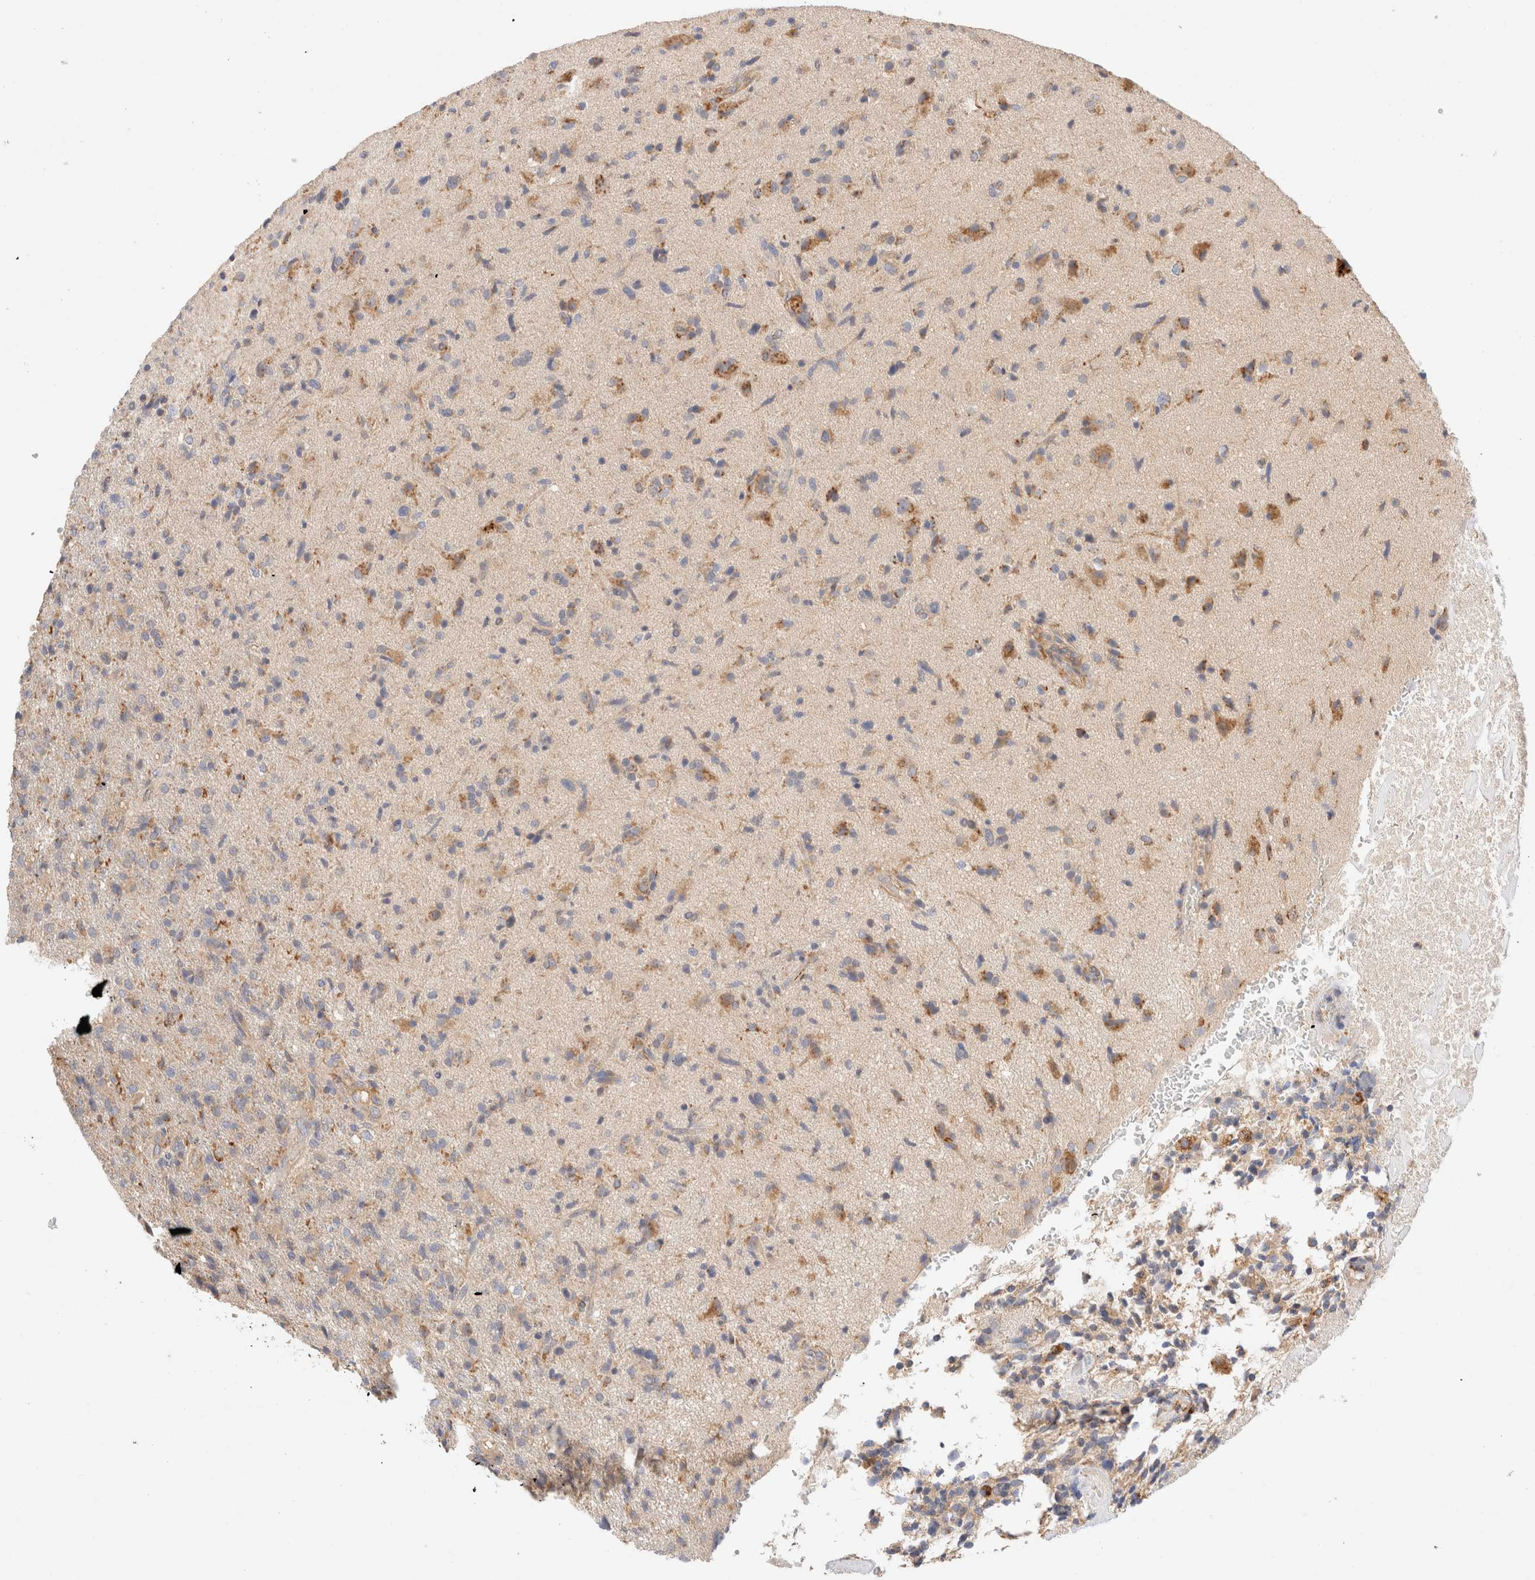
{"staining": {"intensity": "moderate", "quantity": "25%-75%", "location": "cytoplasmic/membranous"}, "tissue": "glioma", "cell_type": "Tumor cells", "image_type": "cancer", "snomed": [{"axis": "morphology", "description": "Glioma, malignant, High grade"}, {"axis": "topography", "description": "Brain"}], "caption": "A histopathology image of malignant high-grade glioma stained for a protein reveals moderate cytoplasmic/membranous brown staining in tumor cells.", "gene": "RABEPK", "patient": {"sex": "male", "age": 72}}